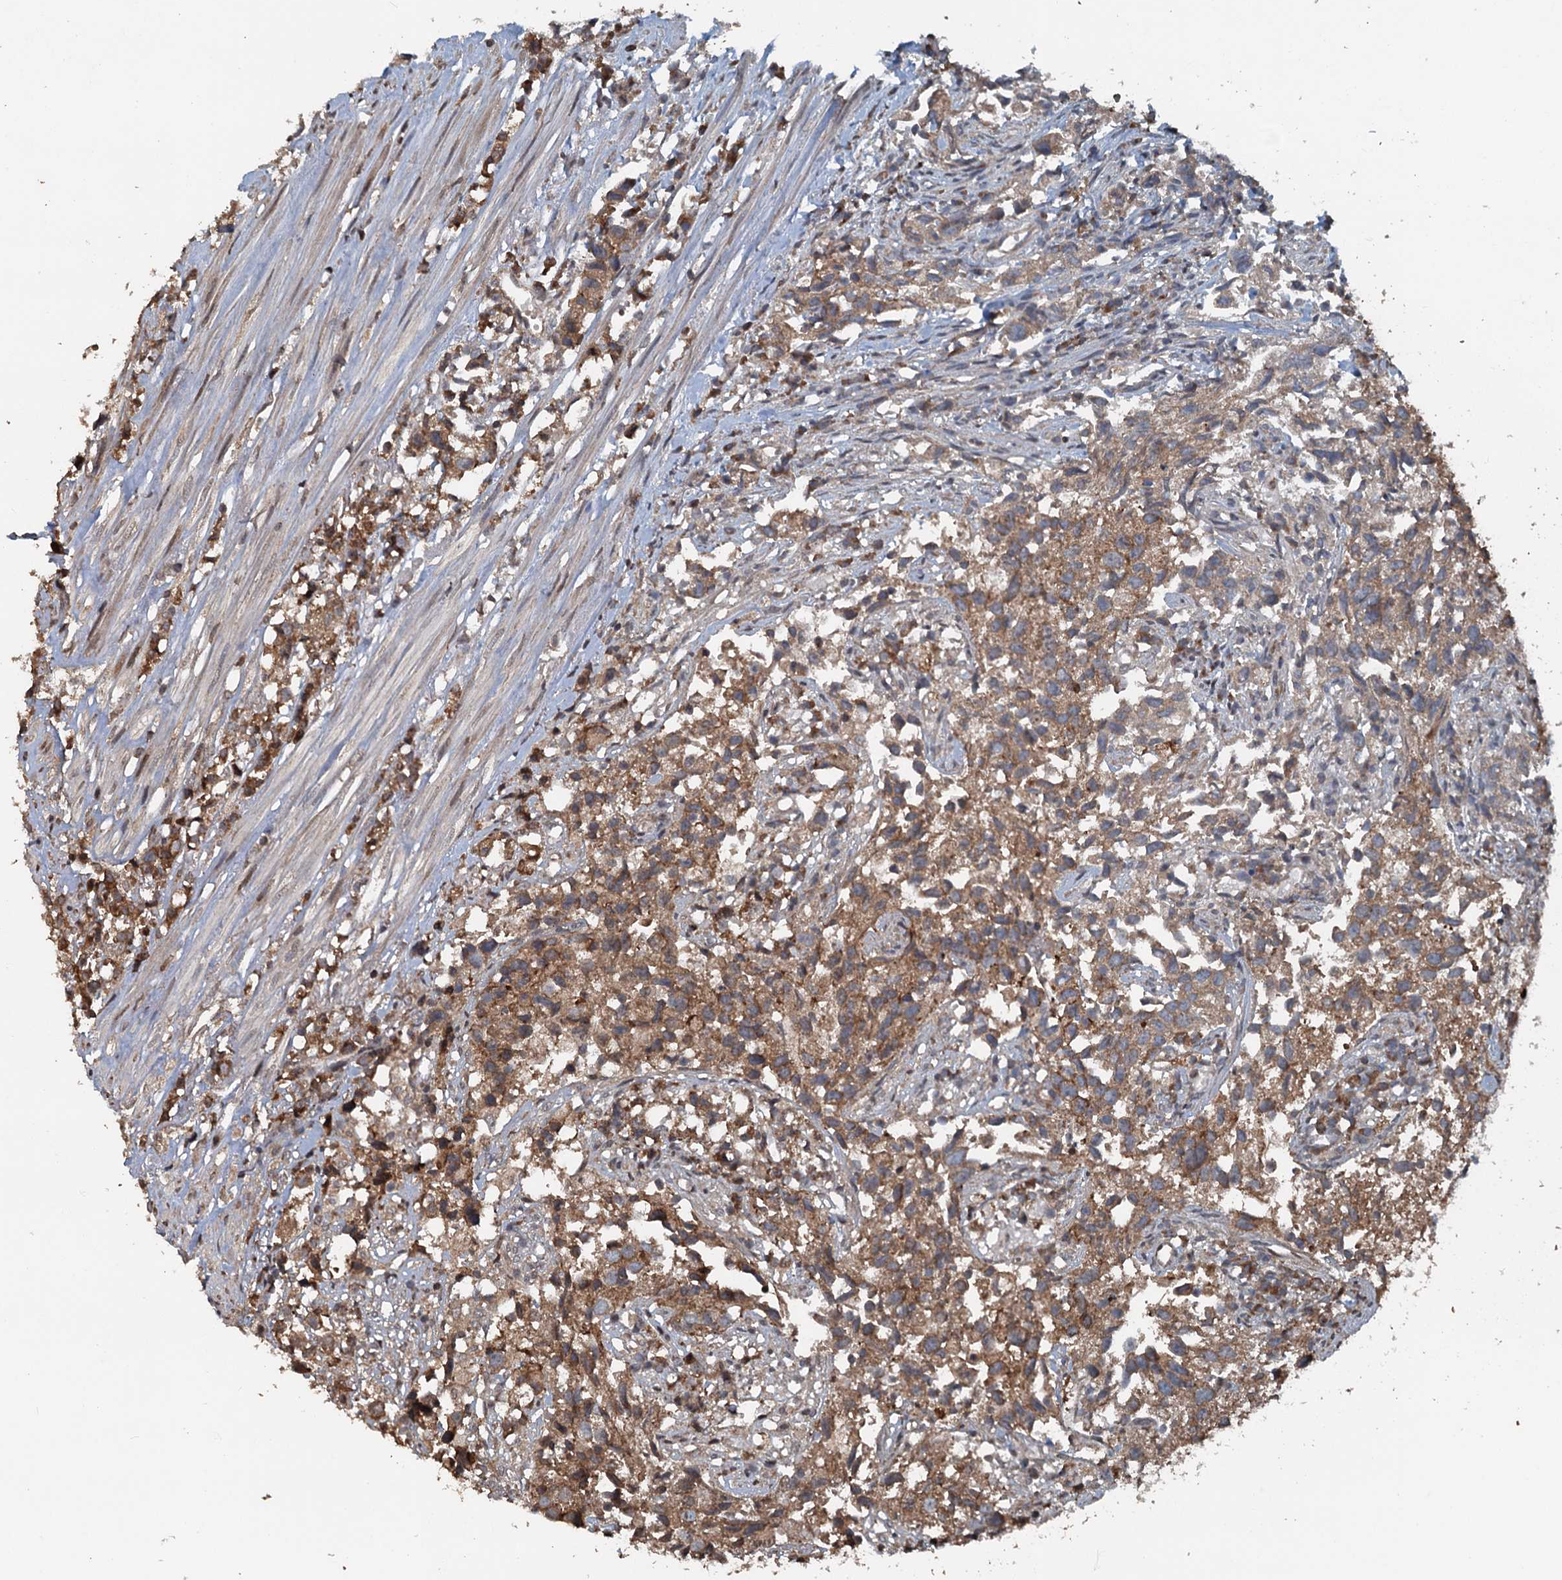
{"staining": {"intensity": "moderate", "quantity": ">75%", "location": "cytoplasmic/membranous"}, "tissue": "urothelial cancer", "cell_type": "Tumor cells", "image_type": "cancer", "snomed": [{"axis": "morphology", "description": "Urothelial carcinoma, High grade"}, {"axis": "topography", "description": "Urinary bladder"}], "caption": "A medium amount of moderate cytoplasmic/membranous staining is appreciated in about >75% of tumor cells in urothelial cancer tissue.", "gene": "N4BP2L2", "patient": {"sex": "female", "age": 75}}